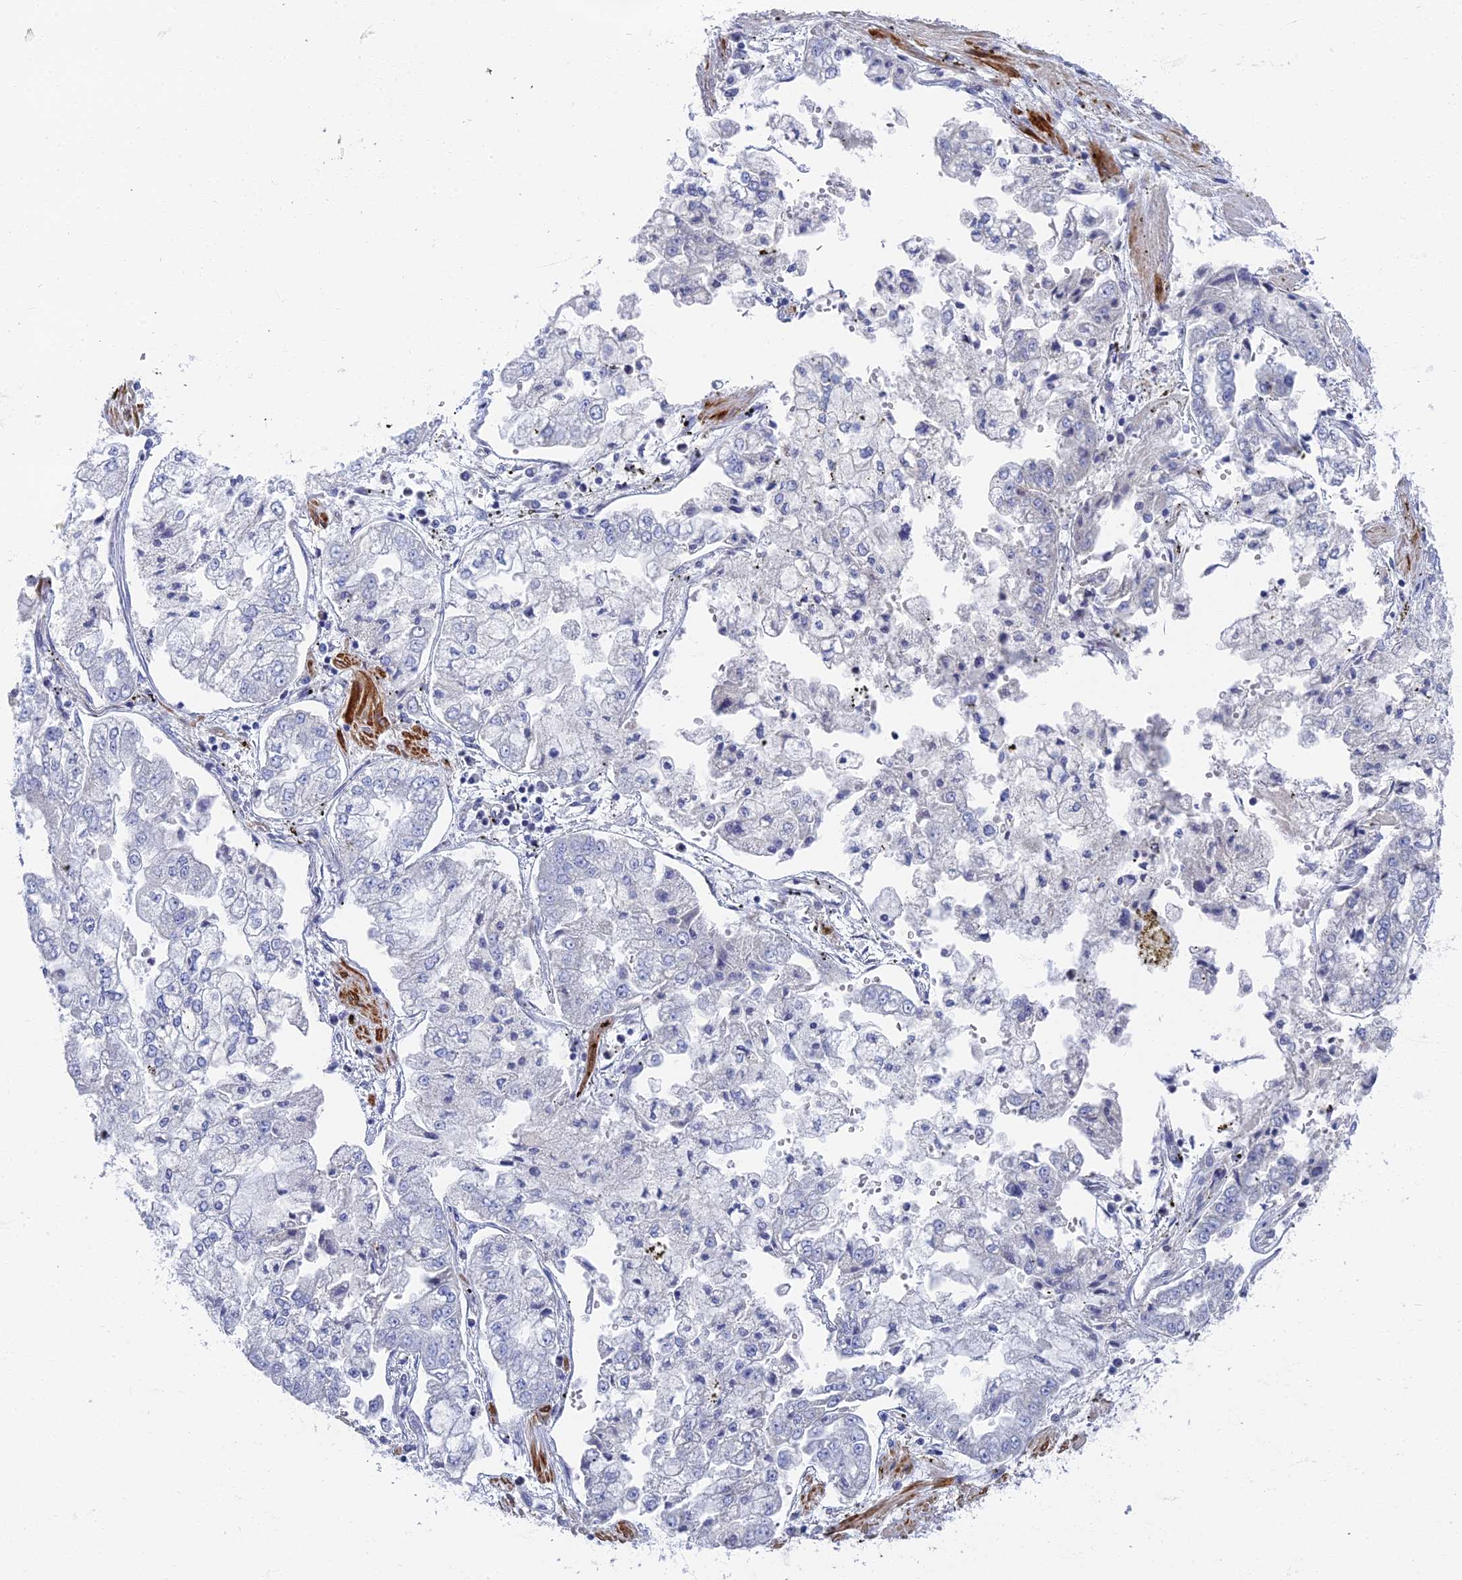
{"staining": {"intensity": "negative", "quantity": "none", "location": "none"}, "tissue": "stomach cancer", "cell_type": "Tumor cells", "image_type": "cancer", "snomed": [{"axis": "morphology", "description": "Adenocarcinoma, NOS"}, {"axis": "topography", "description": "Stomach"}], "caption": "Human stomach adenocarcinoma stained for a protein using IHC shows no positivity in tumor cells.", "gene": "SPIN4", "patient": {"sex": "male", "age": 76}}